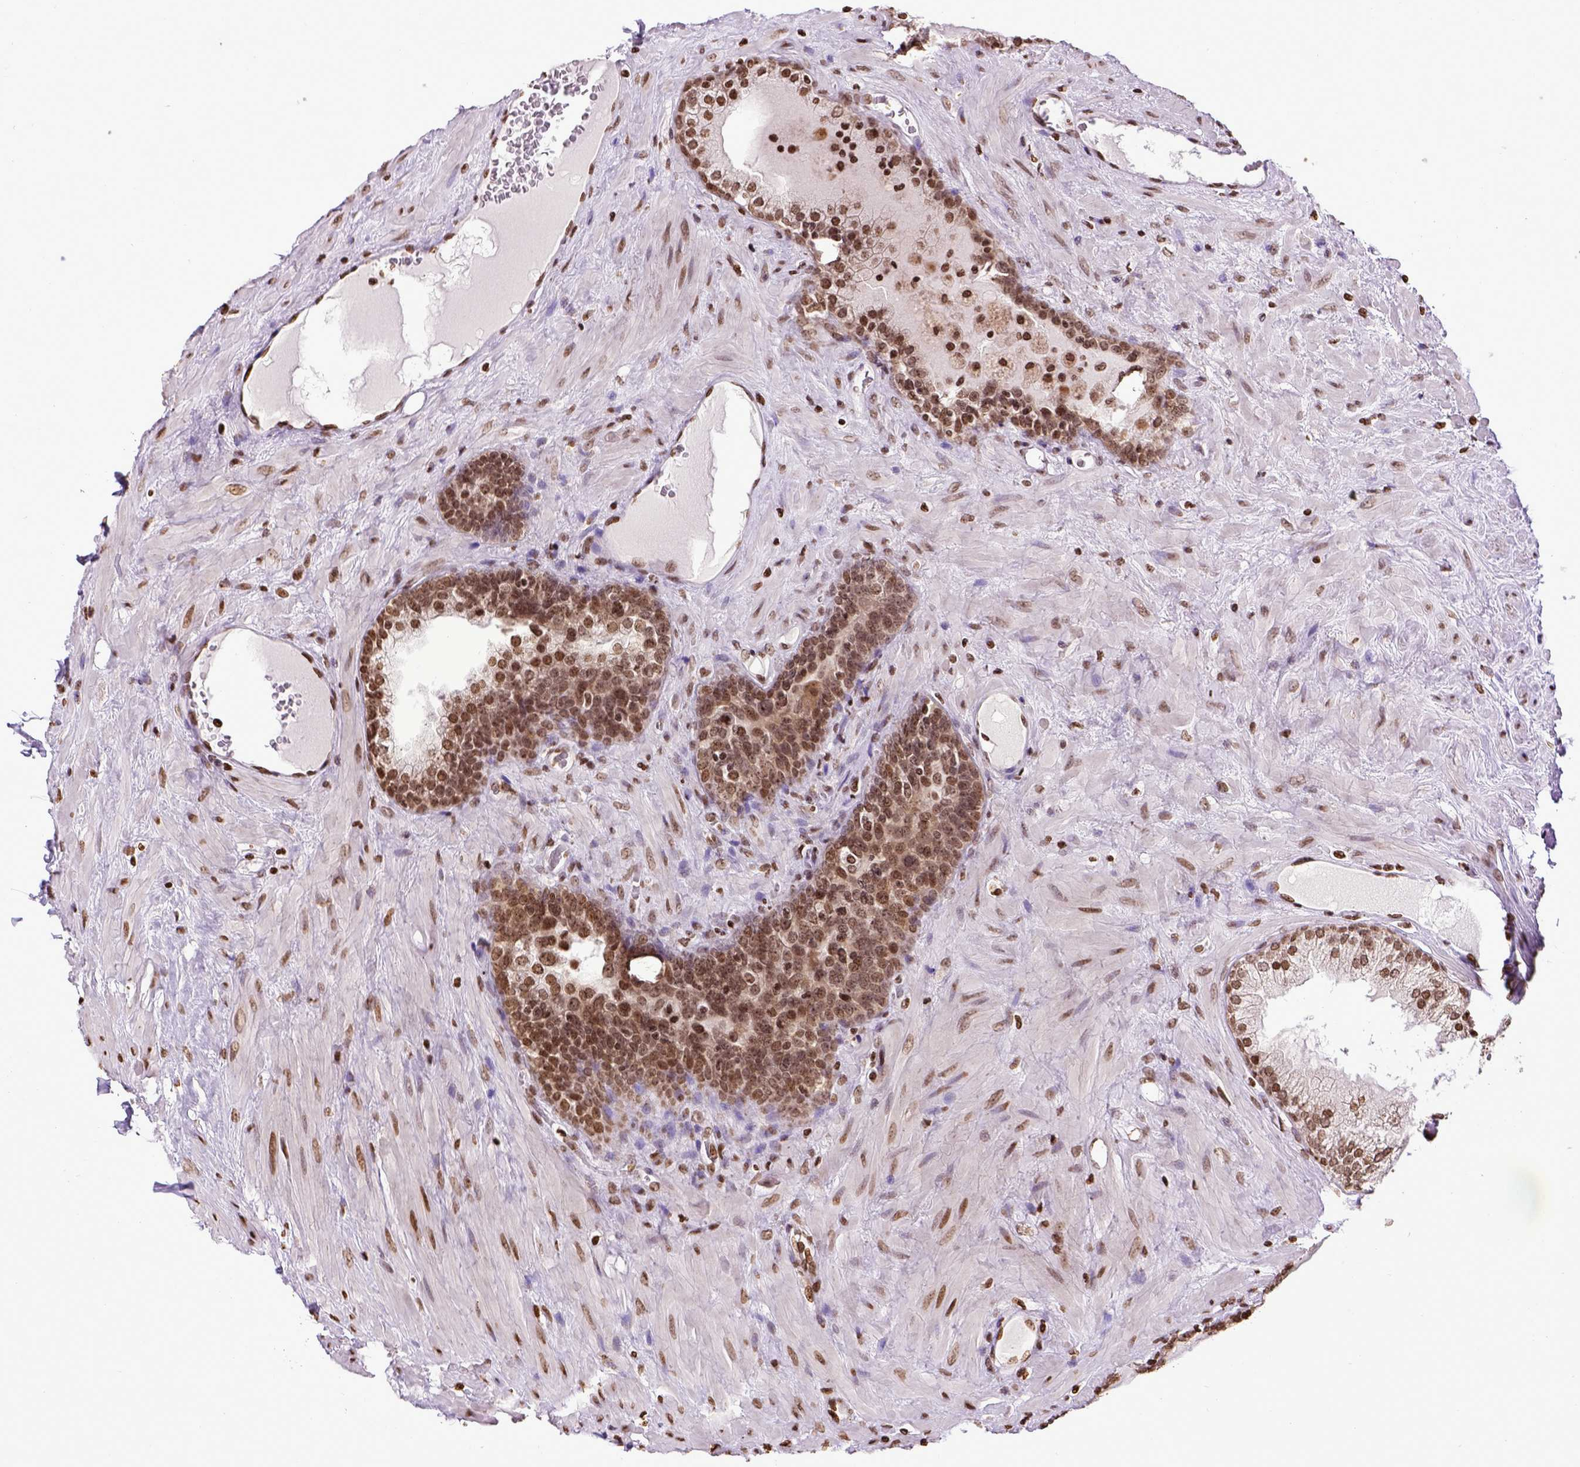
{"staining": {"intensity": "strong", "quantity": ">75%", "location": "nuclear"}, "tissue": "prostate", "cell_type": "Glandular cells", "image_type": "normal", "snomed": [{"axis": "morphology", "description": "Normal tissue, NOS"}, {"axis": "topography", "description": "Prostate"}], "caption": "The photomicrograph reveals staining of normal prostate, revealing strong nuclear protein staining (brown color) within glandular cells.", "gene": "ZNF75D", "patient": {"sex": "male", "age": 63}}